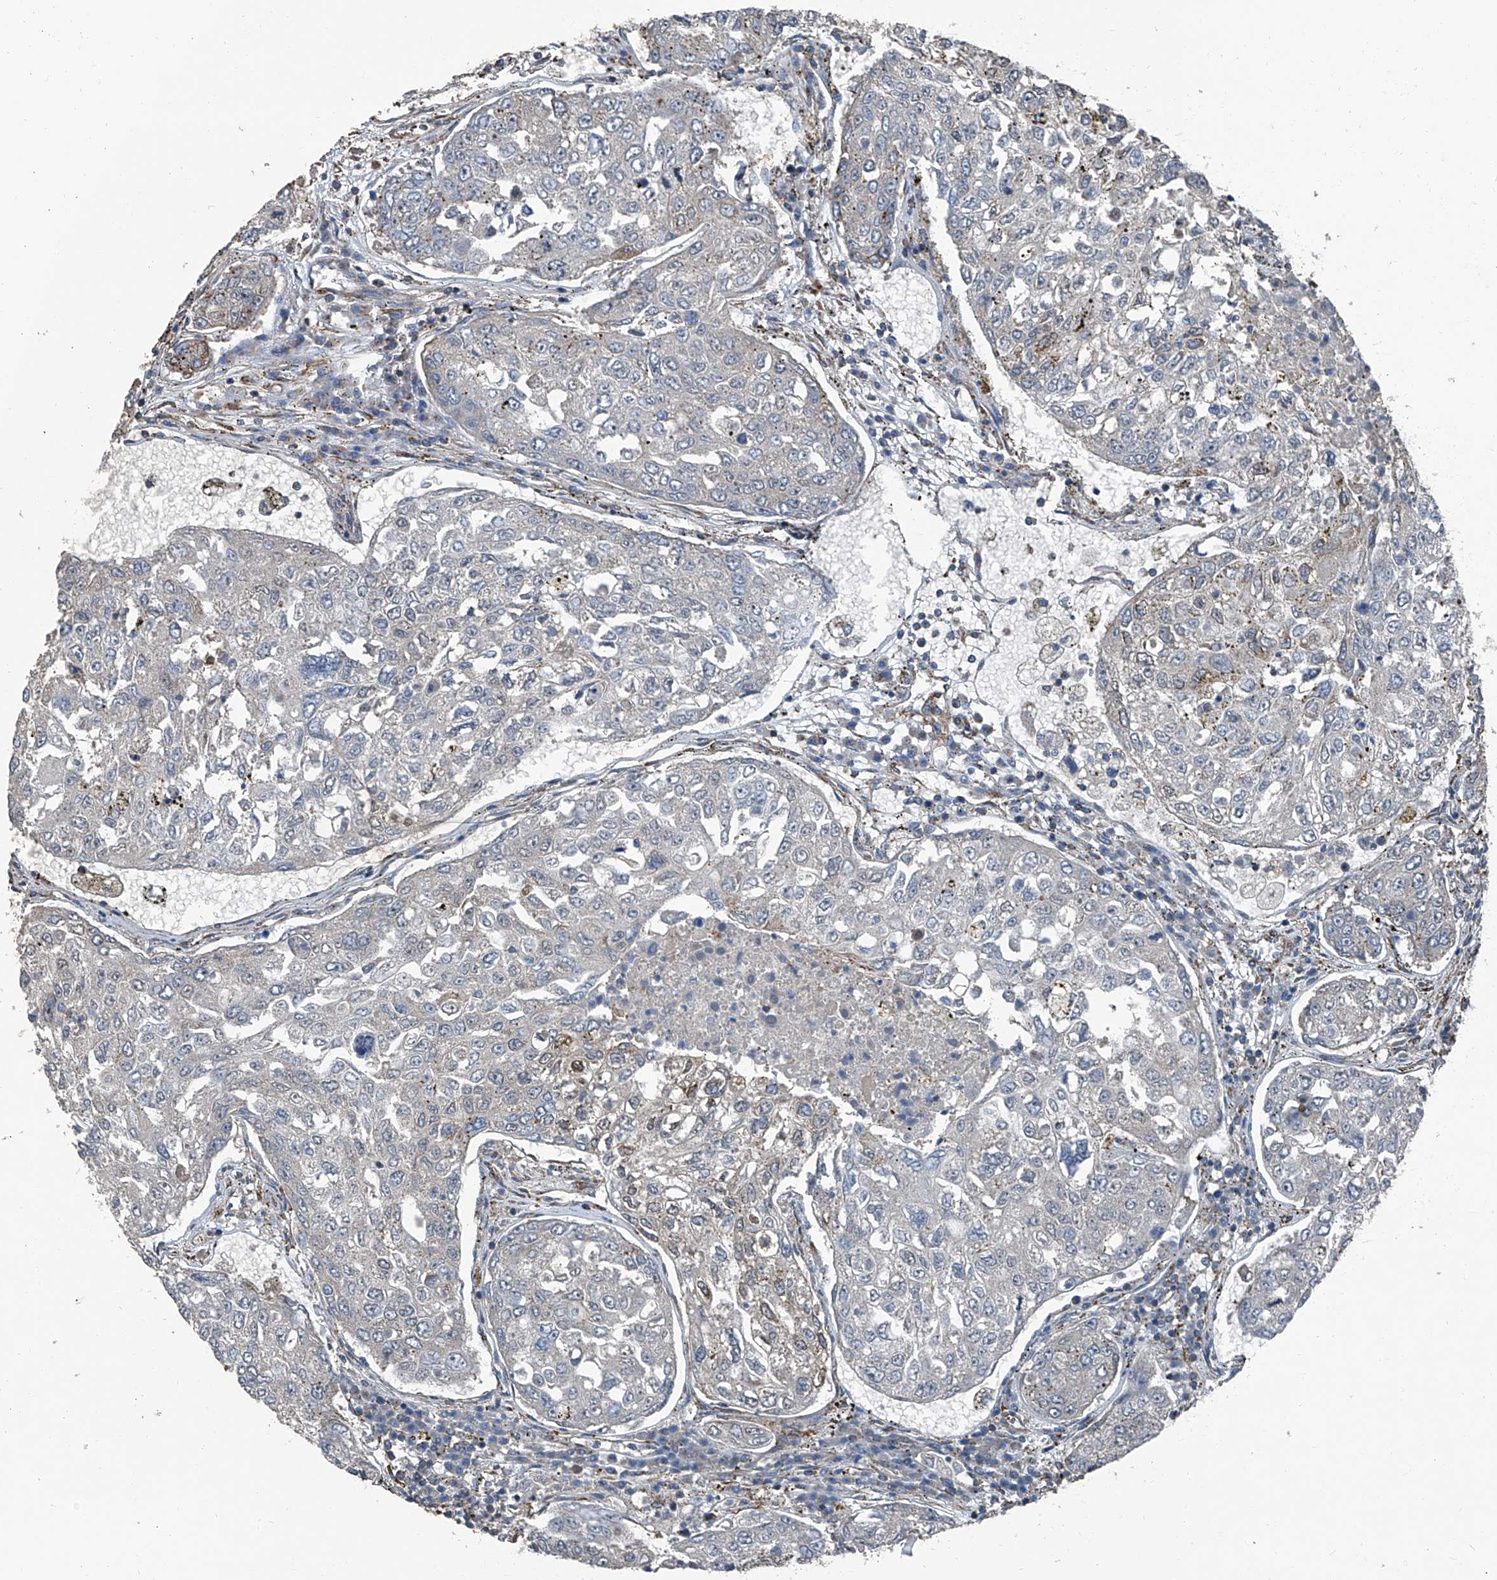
{"staining": {"intensity": "negative", "quantity": "none", "location": "none"}, "tissue": "urothelial cancer", "cell_type": "Tumor cells", "image_type": "cancer", "snomed": [{"axis": "morphology", "description": "Urothelial carcinoma, High grade"}, {"axis": "topography", "description": "Lymph node"}, {"axis": "topography", "description": "Urinary bladder"}], "caption": "DAB immunohistochemical staining of human urothelial cancer demonstrates no significant positivity in tumor cells.", "gene": "SEPTIN7", "patient": {"sex": "male", "age": 51}}